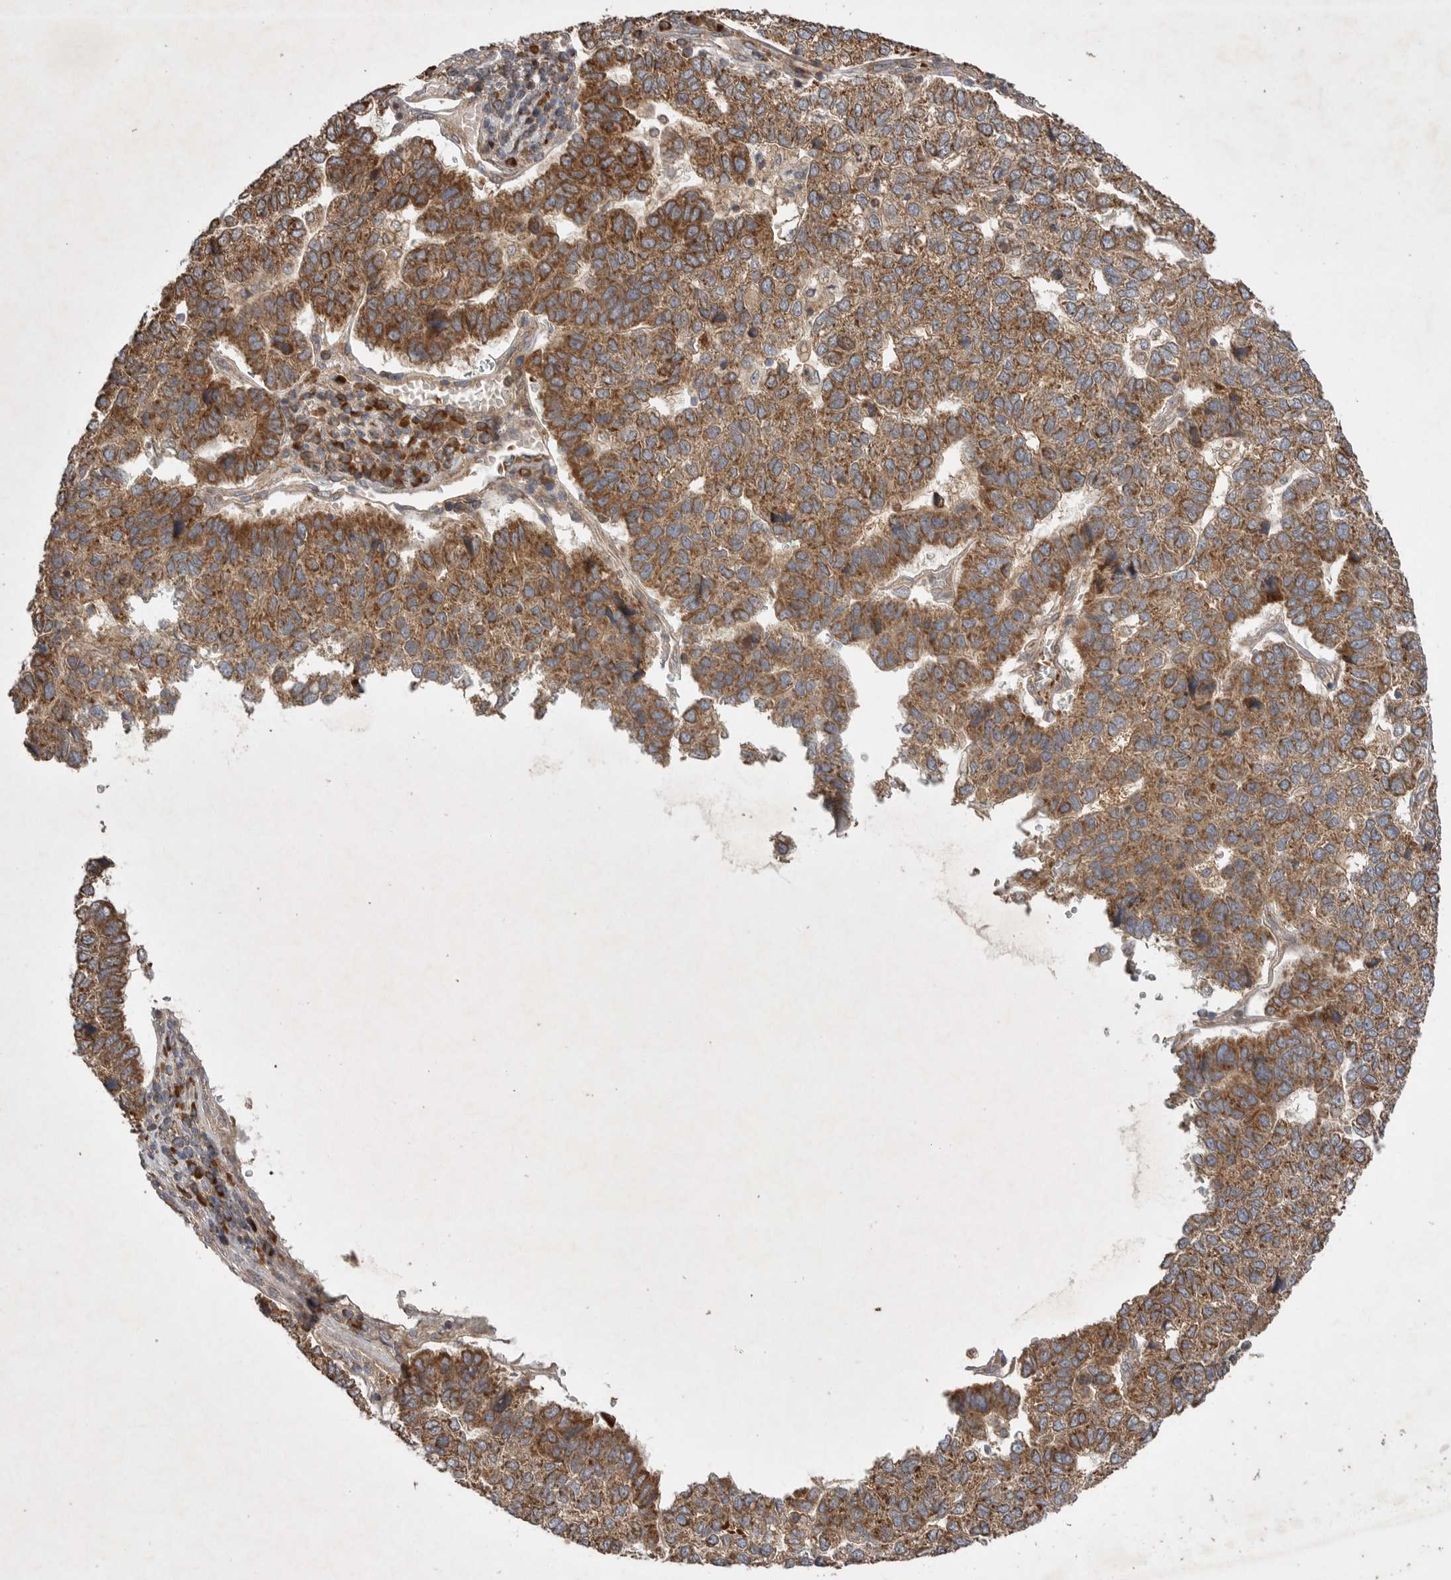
{"staining": {"intensity": "strong", "quantity": ">75%", "location": "cytoplasmic/membranous"}, "tissue": "pancreatic cancer", "cell_type": "Tumor cells", "image_type": "cancer", "snomed": [{"axis": "morphology", "description": "Adenocarcinoma, NOS"}, {"axis": "topography", "description": "Pancreas"}], "caption": "DAB immunohistochemical staining of pancreatic adenocarcinoma reveals strong cytoplasmic/membranous protein staining in about >75% of tumor cells. (brown staining indicates protein expression, while blue staining denotes nuclei).", "gene": "KIF21B", "patient": {"sex": "female", "age": 61}}